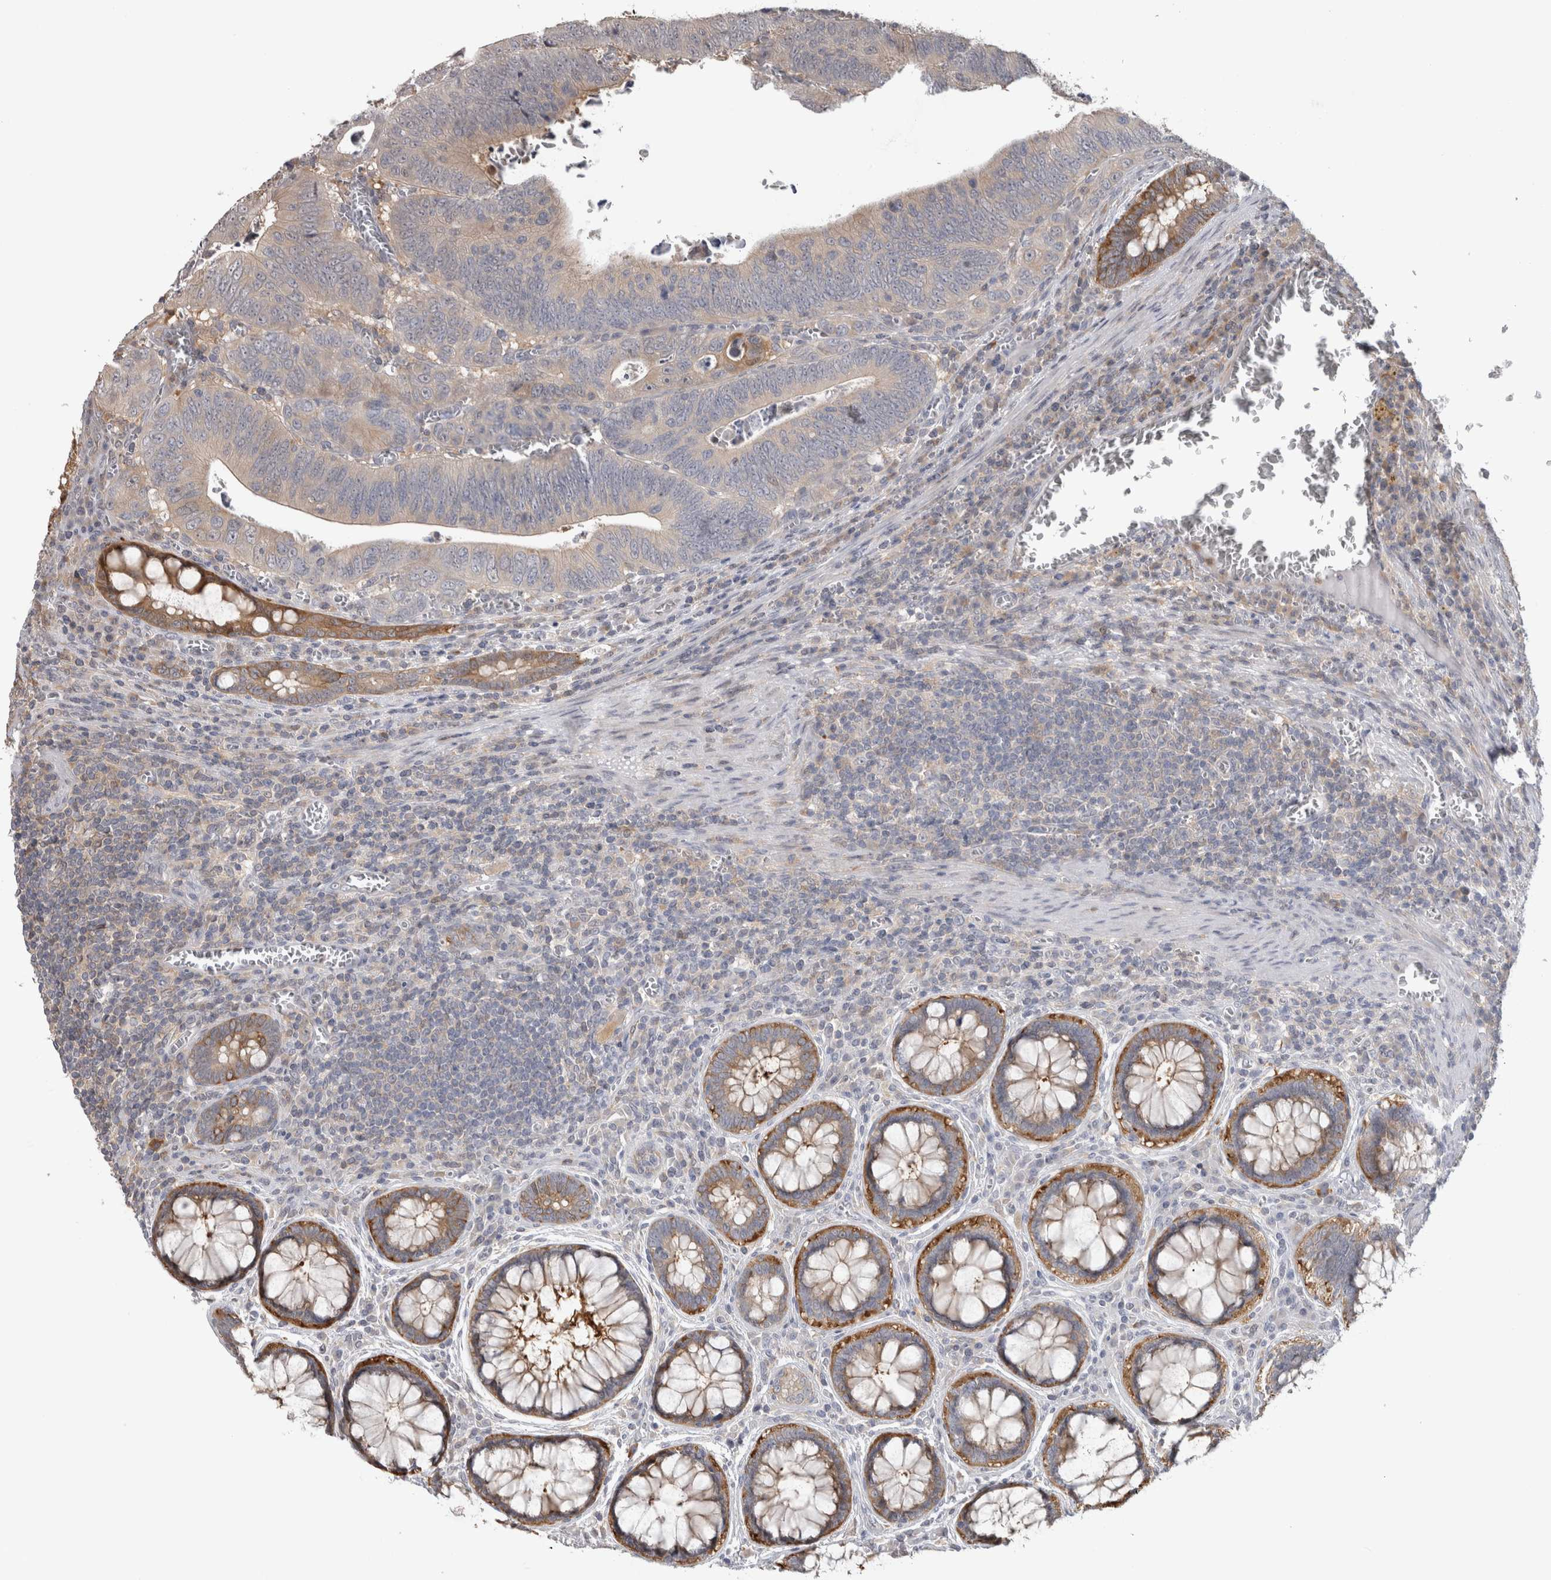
{"staining": {"intensity": "weak", "quantity": "25%-75%", "location": "cytoplasmic/membranous"}, "tissue": "colorectal cancer", "cell_type": "Tumor cells", "image_type": "cancer", "snomed": [{"axis": "morphology", "description": "Inflammation, NOS"}, {"axis": "morphology", "description": "Adenocarcinoma, NOS"}, {"axis": "topography", "description": "Colon"}], "caption": "DAB immunohistochemical staining of colorectal adenocarcinoma reveals weak cytoplasmic/membranous protein positivity in approximately 25%-75% of tumor cells.", "gene": "USH1G", "patient": {"sex": "male", "age": 72}}